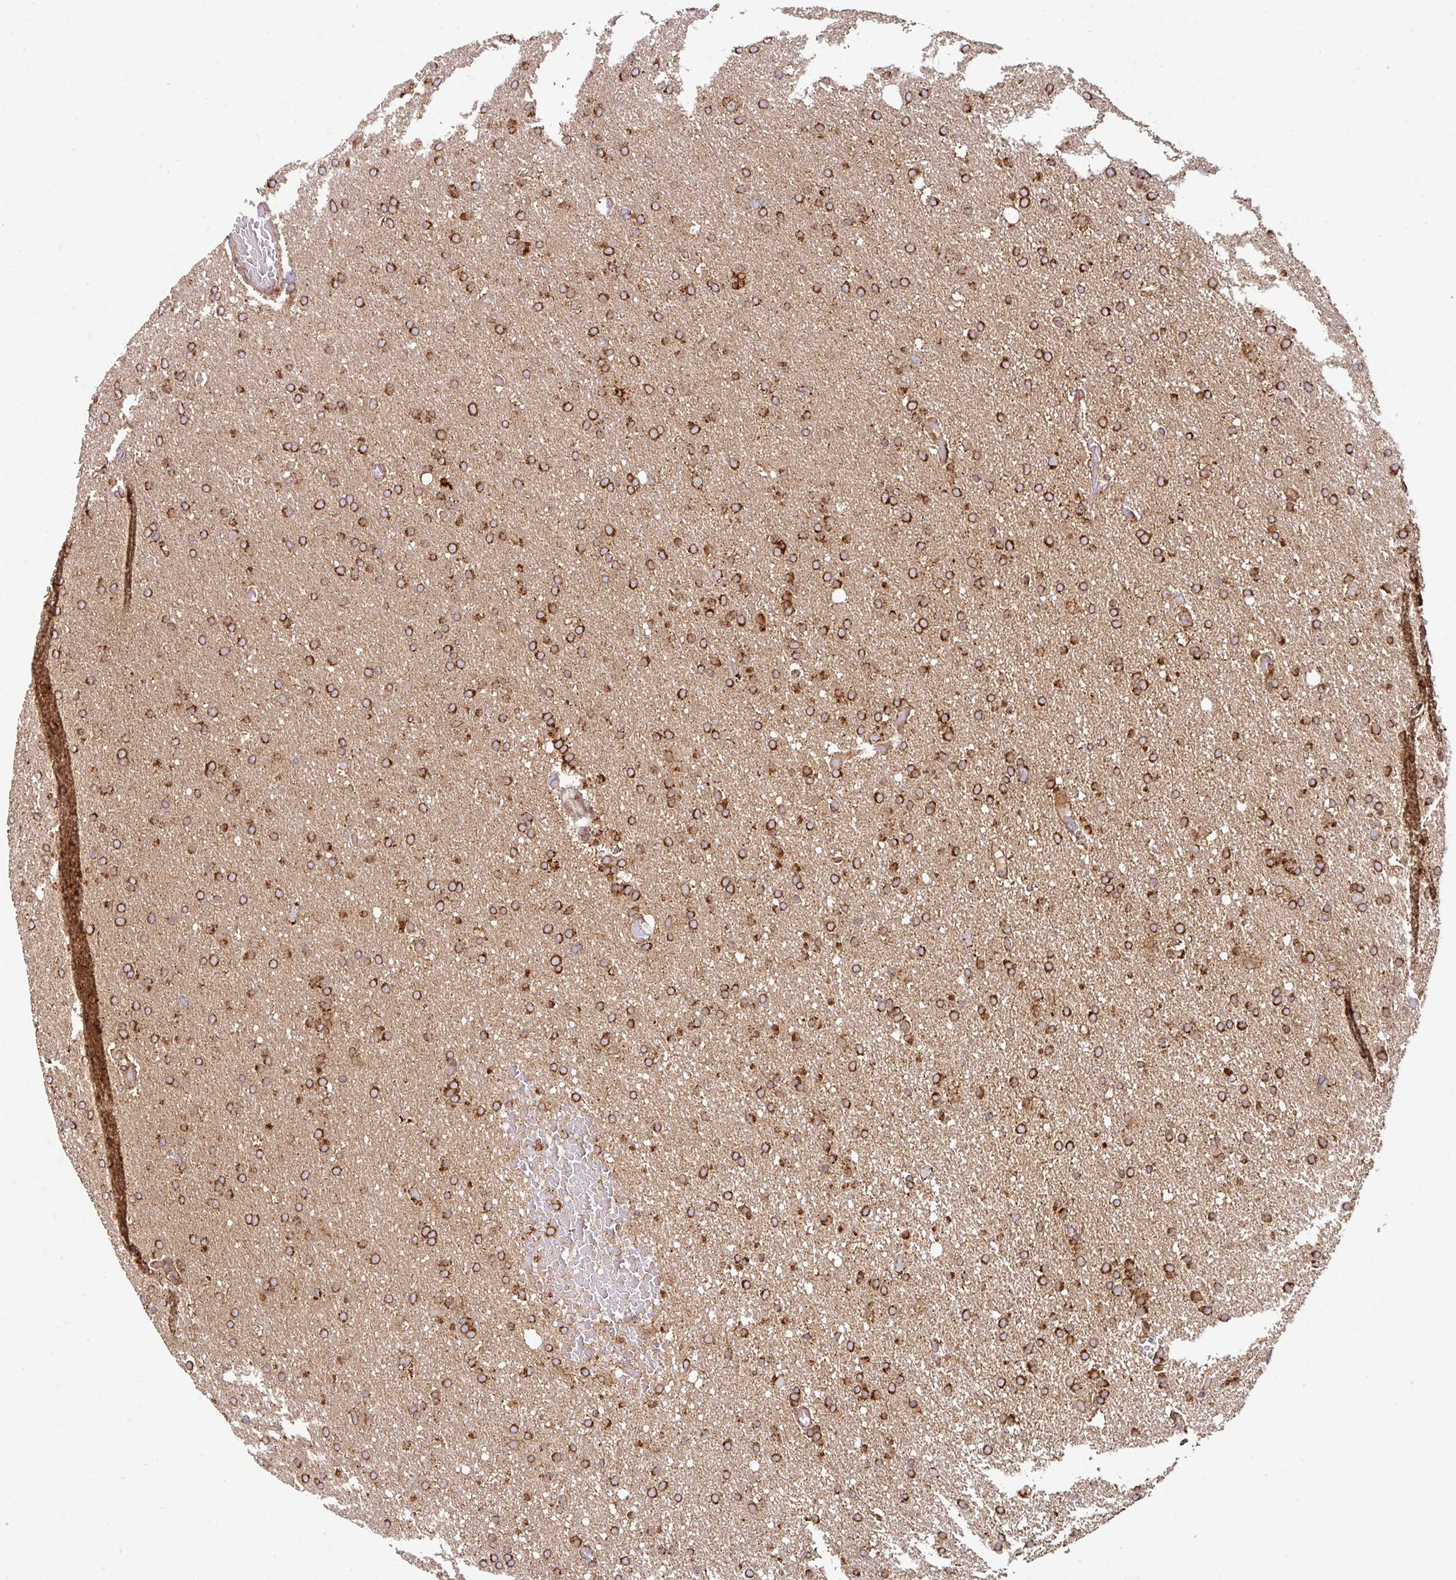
{"staining": {"intensity": "strong", "quantity": ">75%", "location": "cytoplasmic/membranous"}, "tissue": "glioma", "cell_type": "Tumor cells", "image_type": "cancer", "snomed": [{"axis": "morphology", "description": "Glioma, malignant, High grade"}, {"axis": "topography", "description": "Cerebral cortex"}], "caption": "Human malignant high-grade glioma stained for a protein (brown) shows strong cytoplasmic/membranous positive expression in approximately >75% of tumor cells.", "gene": "TRAP1", "patient": {"sex": "female", "age": 36}}